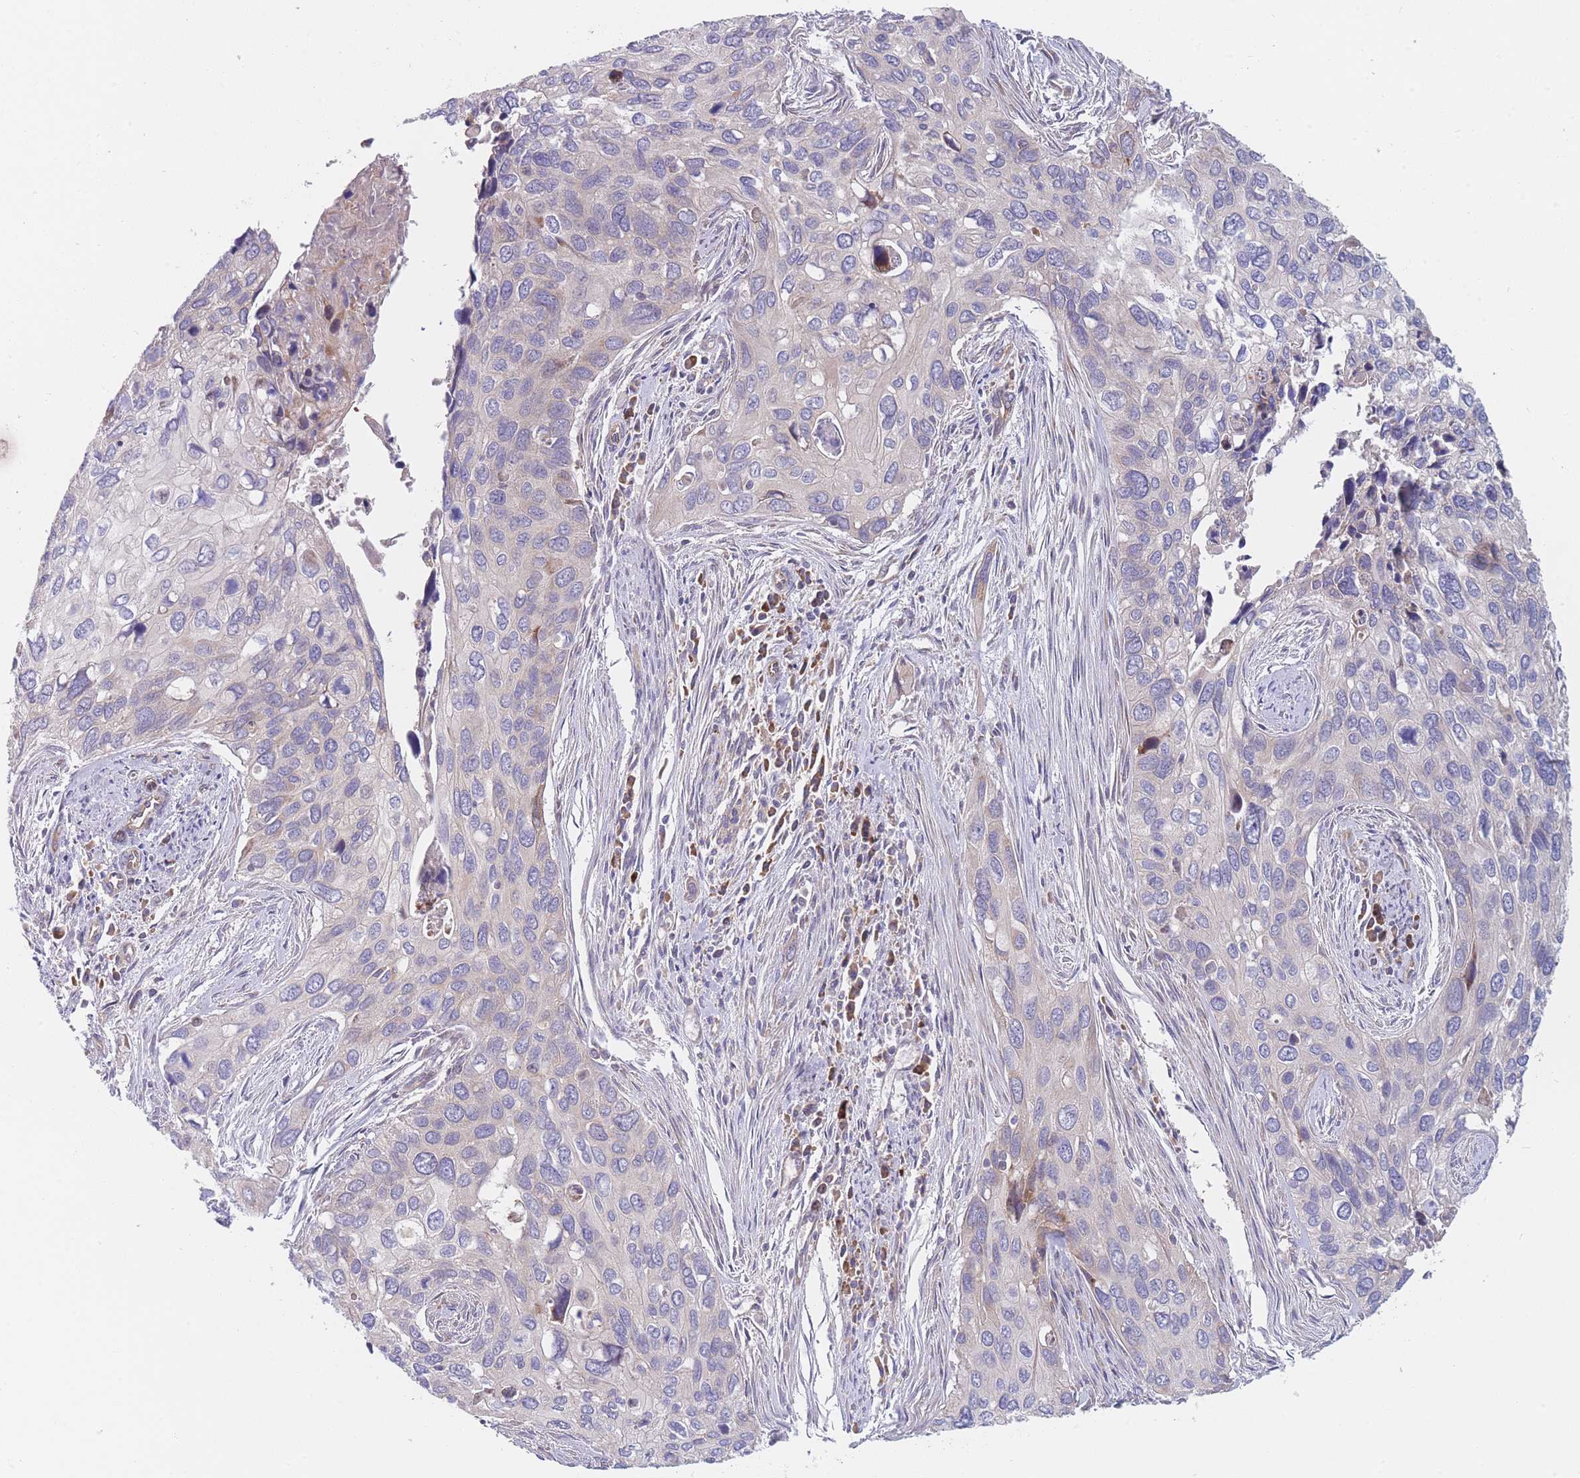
{"staining": {"intensity": "negative", "quantity": "none", "location": "none"}, "tissue": "cervical cancer", "cell_type": "Tumor cells", "image_type": "cancer", "snomed": [{"axis": "morphology", "description": "Squamous cell carcinoma, NOS"}, {"axis": "topography", "description": "Cervix"}], "caption": "DAB (3,3'-diaminobenzidine) immunohistochemical staining of cervical cancer shows no significant staining in tumor cells.", "gene": "TMEM131L", "patient": {"sex": "female", "age": 55}}